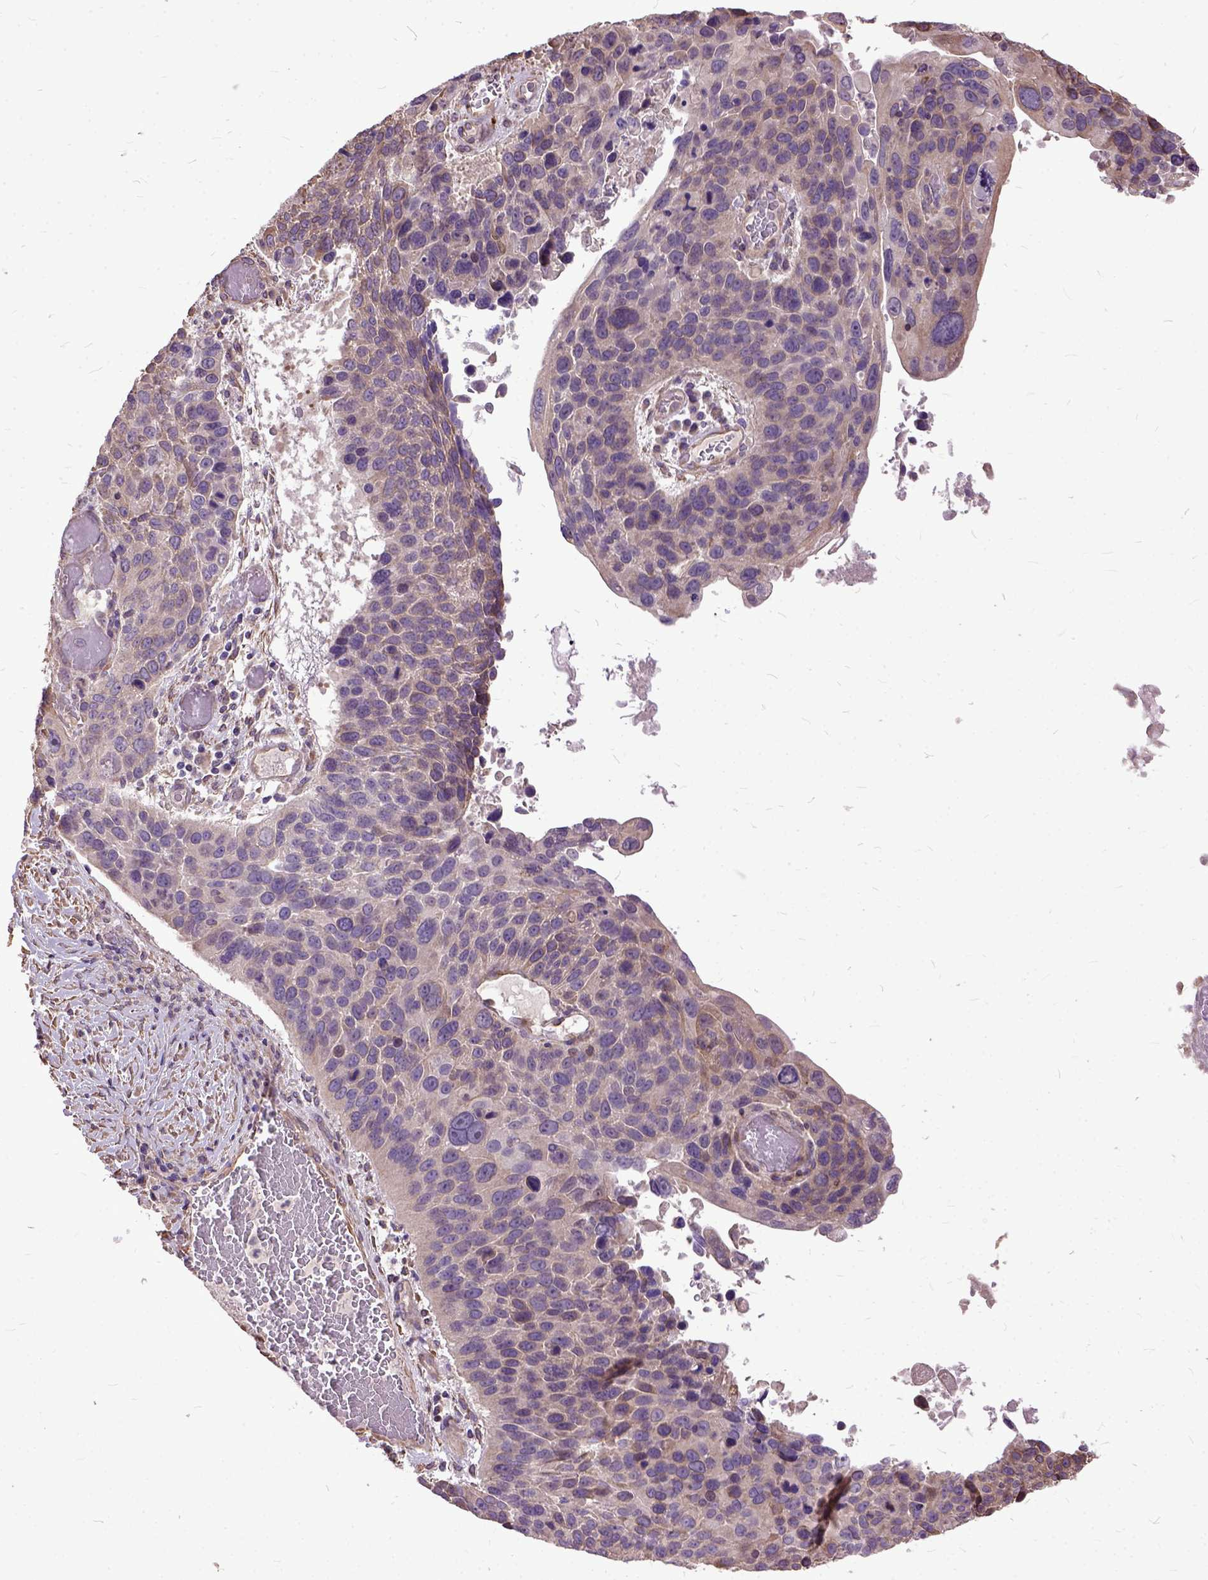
{"staining": {"intensity": "weak", "quantity": "25%-75%", "location": "cytoplasmic/membranous"}, "tissue": "lung cancer", "cell_type": "Tumor cells", "image_type": "cancer", "snomed": [{"axis": "morphology", "description": "Squamous cell carcinoma, NOS"}, {"axis": "topography", "description": "Lung"}], "caption": "Immunohistochemical staining of human lung cancer shows low levels of weak cytoplasmic/membranous protein positivity in approximately 25%-75% of tumor cells.", "gene": "AREG", "patient": {"sex": "male", "age": 68}}